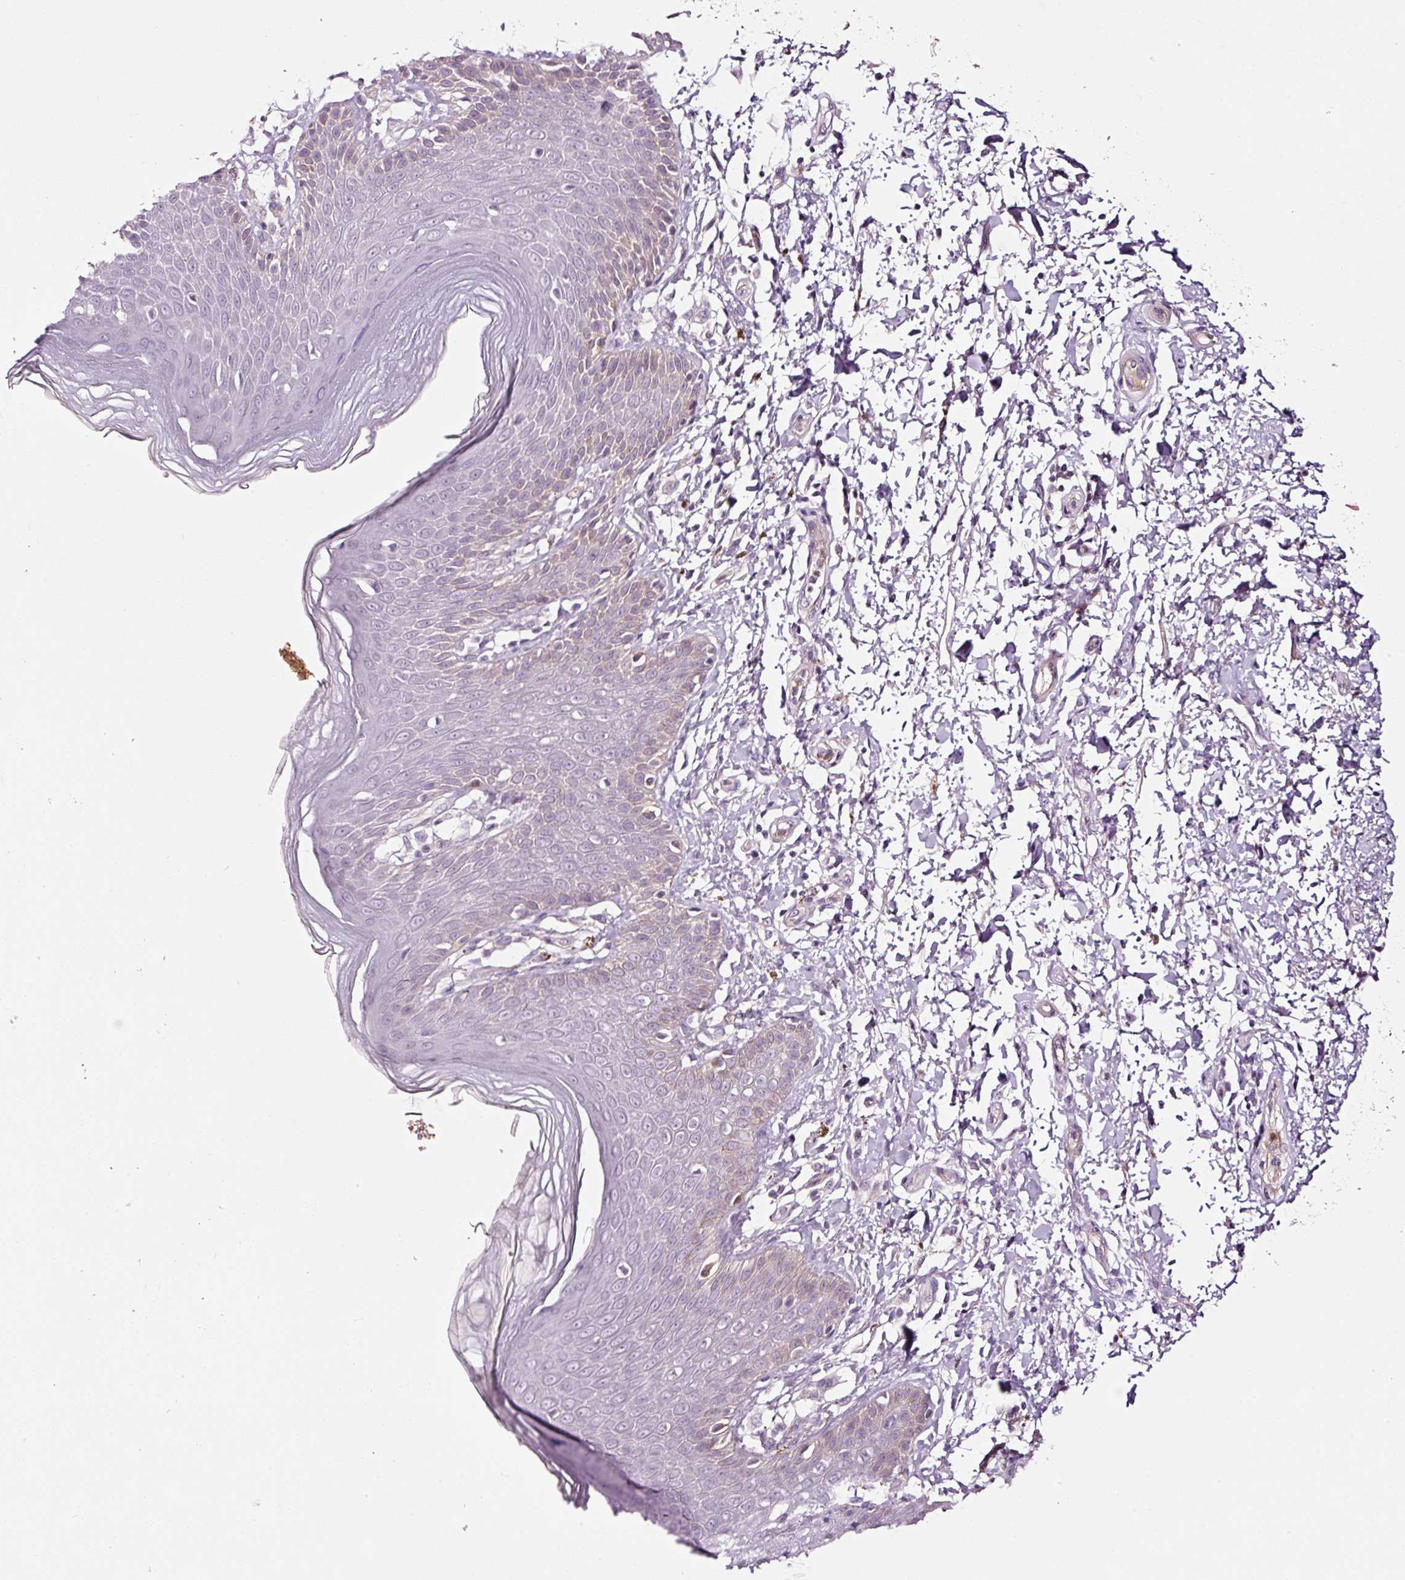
{"staining": {"intensity": "weak", "quantity": "<25%", "location": "cytoplasmic/membranous"}, "tissue": "skin", "cell_type": "Epidermal cells", "image_type": "normal", "snomed": [{"axis": "morphology", "description": "Normal tissue, NOS"}, {"axis": "topography", "description": "Peripheral nerve tissue"}], "caption": "This histopathology image is of normal skin stained with IHC to label a protein in brown with the nuclei are counter-stained blue. There is no positivity in epidermal cells.", "gene": "ABCB4", "patient": {"sex": "male", "age": 51}}